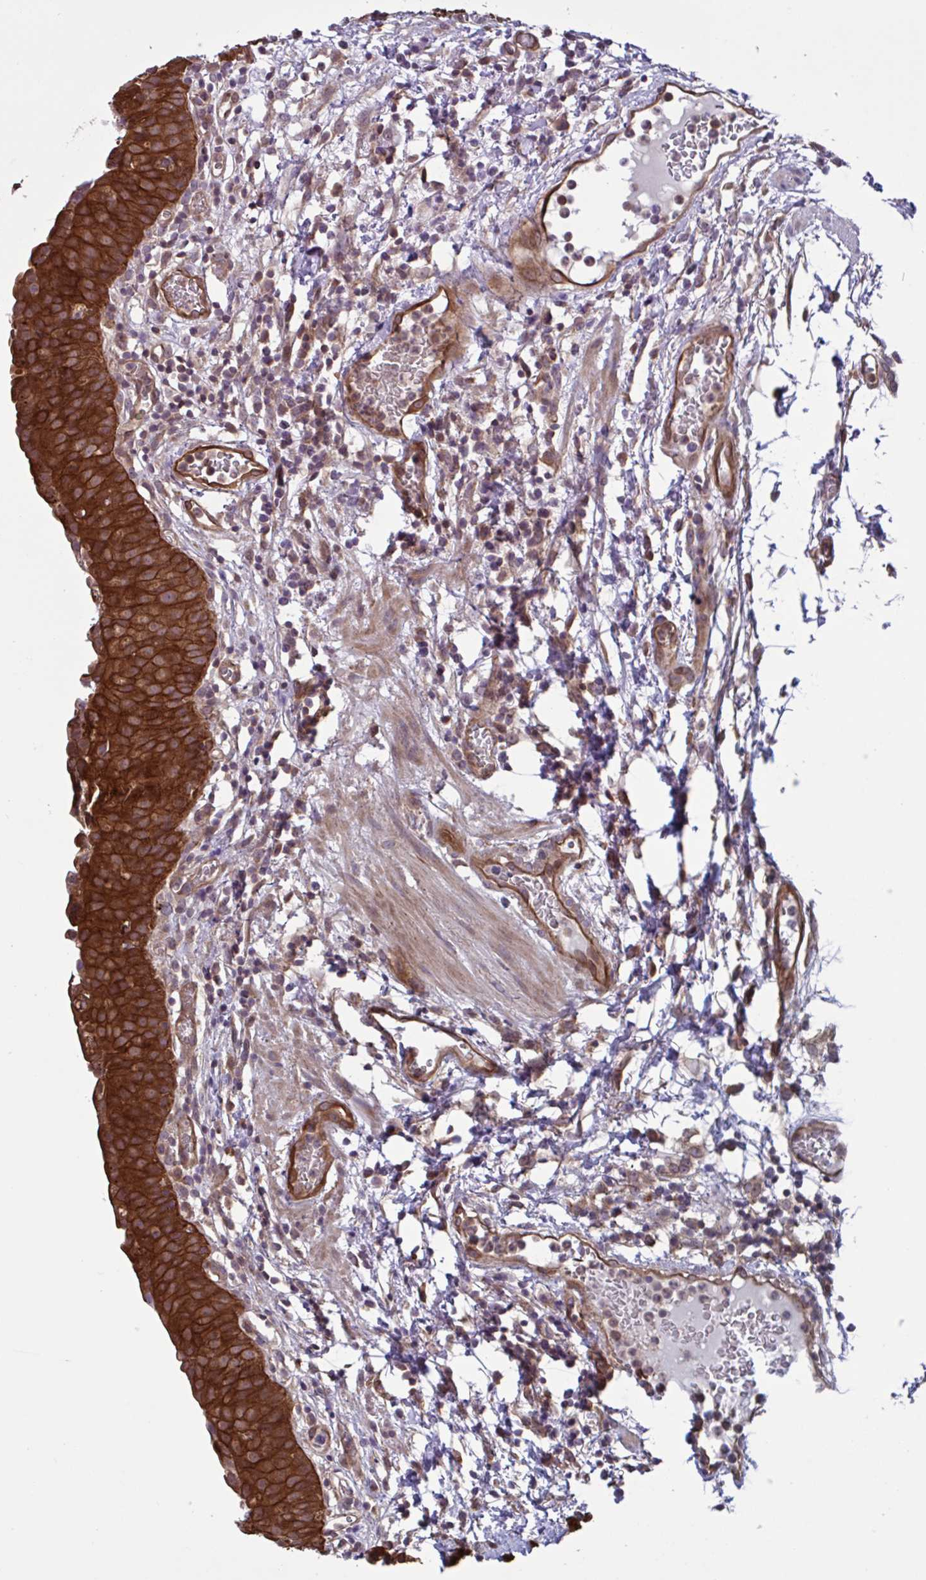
{"staining": {"intensity": "strong", "quantity": ">75%", "location": "cytoplasmic/membranous"}, "tissue": "urinary bladder", "cell_type": "Urothelial cells", "image_type": "normal", "snomed": [{"axis": "morphology", "description": "Normal tissue, NOS"}, {"axis": "morphology", "description": "Inflammation, NOS"}, {"axis": "topography", "description": "Urinary bladder"}], "caption": "Brown immunohistochemical staining in unremarkable human urinary bladder reveals strong cytoplasmic/membranous staining in about >75% of urothelial cells. Immunohistochemistry (ihc) stains the protein of interest in brown and the nuclei are stained blue.", "gene": "GLTP", "patient": {"sex": "male", "age": 57}}